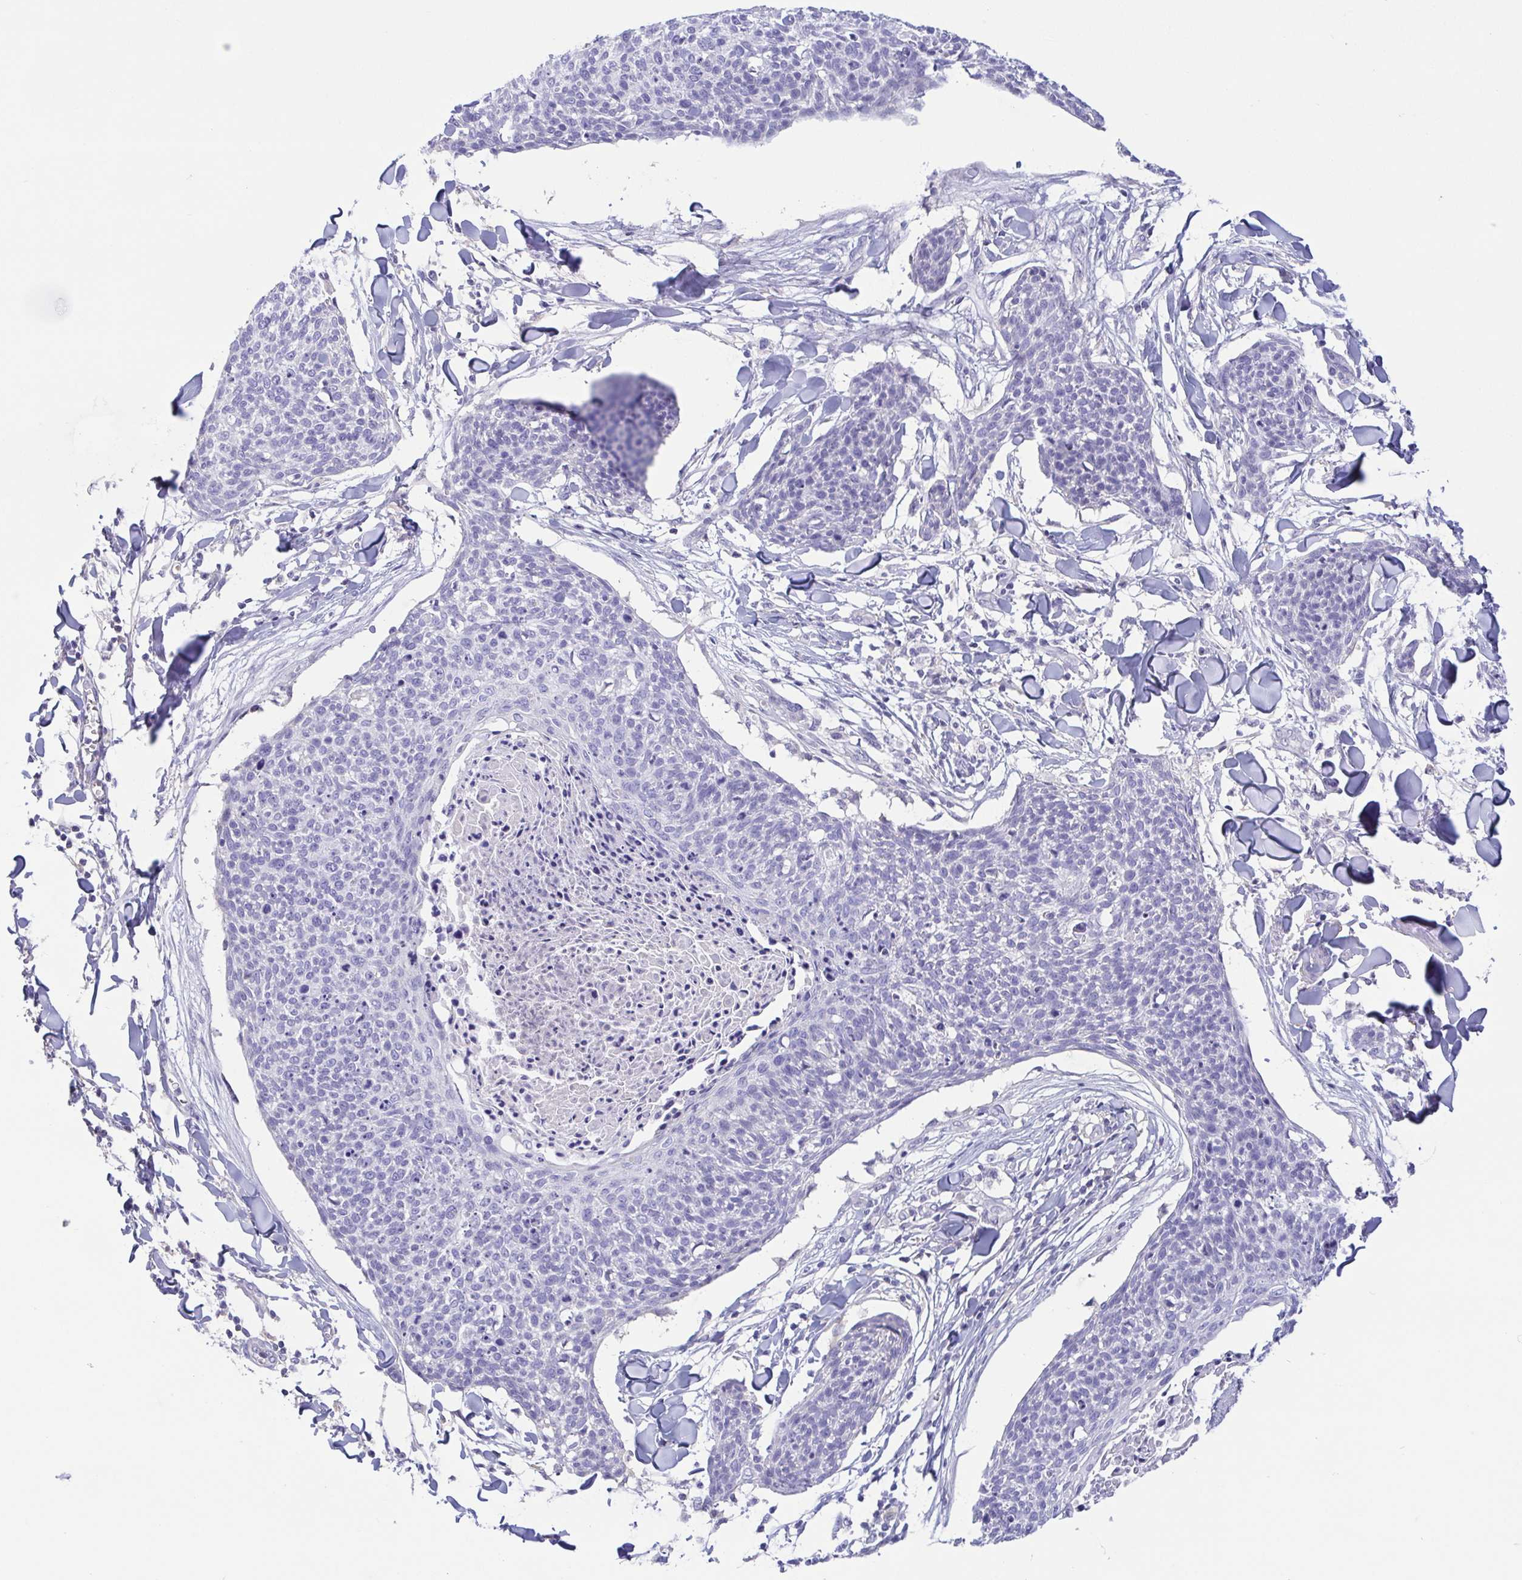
{"staining": {"intensity": "negative", "quantity": "none", "location": "none"}, "tissue": "skin cancer", "cell_type": "Tumor cells", "image_type": "cancer", "snomed": [{"axis": "morphology", "description": "Squamous cell carcinoma, NOS"}, {"axis": "topography", "description": "Skin"}, {"axis": "topography", "description": "Vulva"}], "caption": "This is an IHC photomicrograph of human skin squamous cell carcinoma. There is no expression in tumor cells.", "gene": "TREH", "patient": {"sex": "female", "age": 75}}